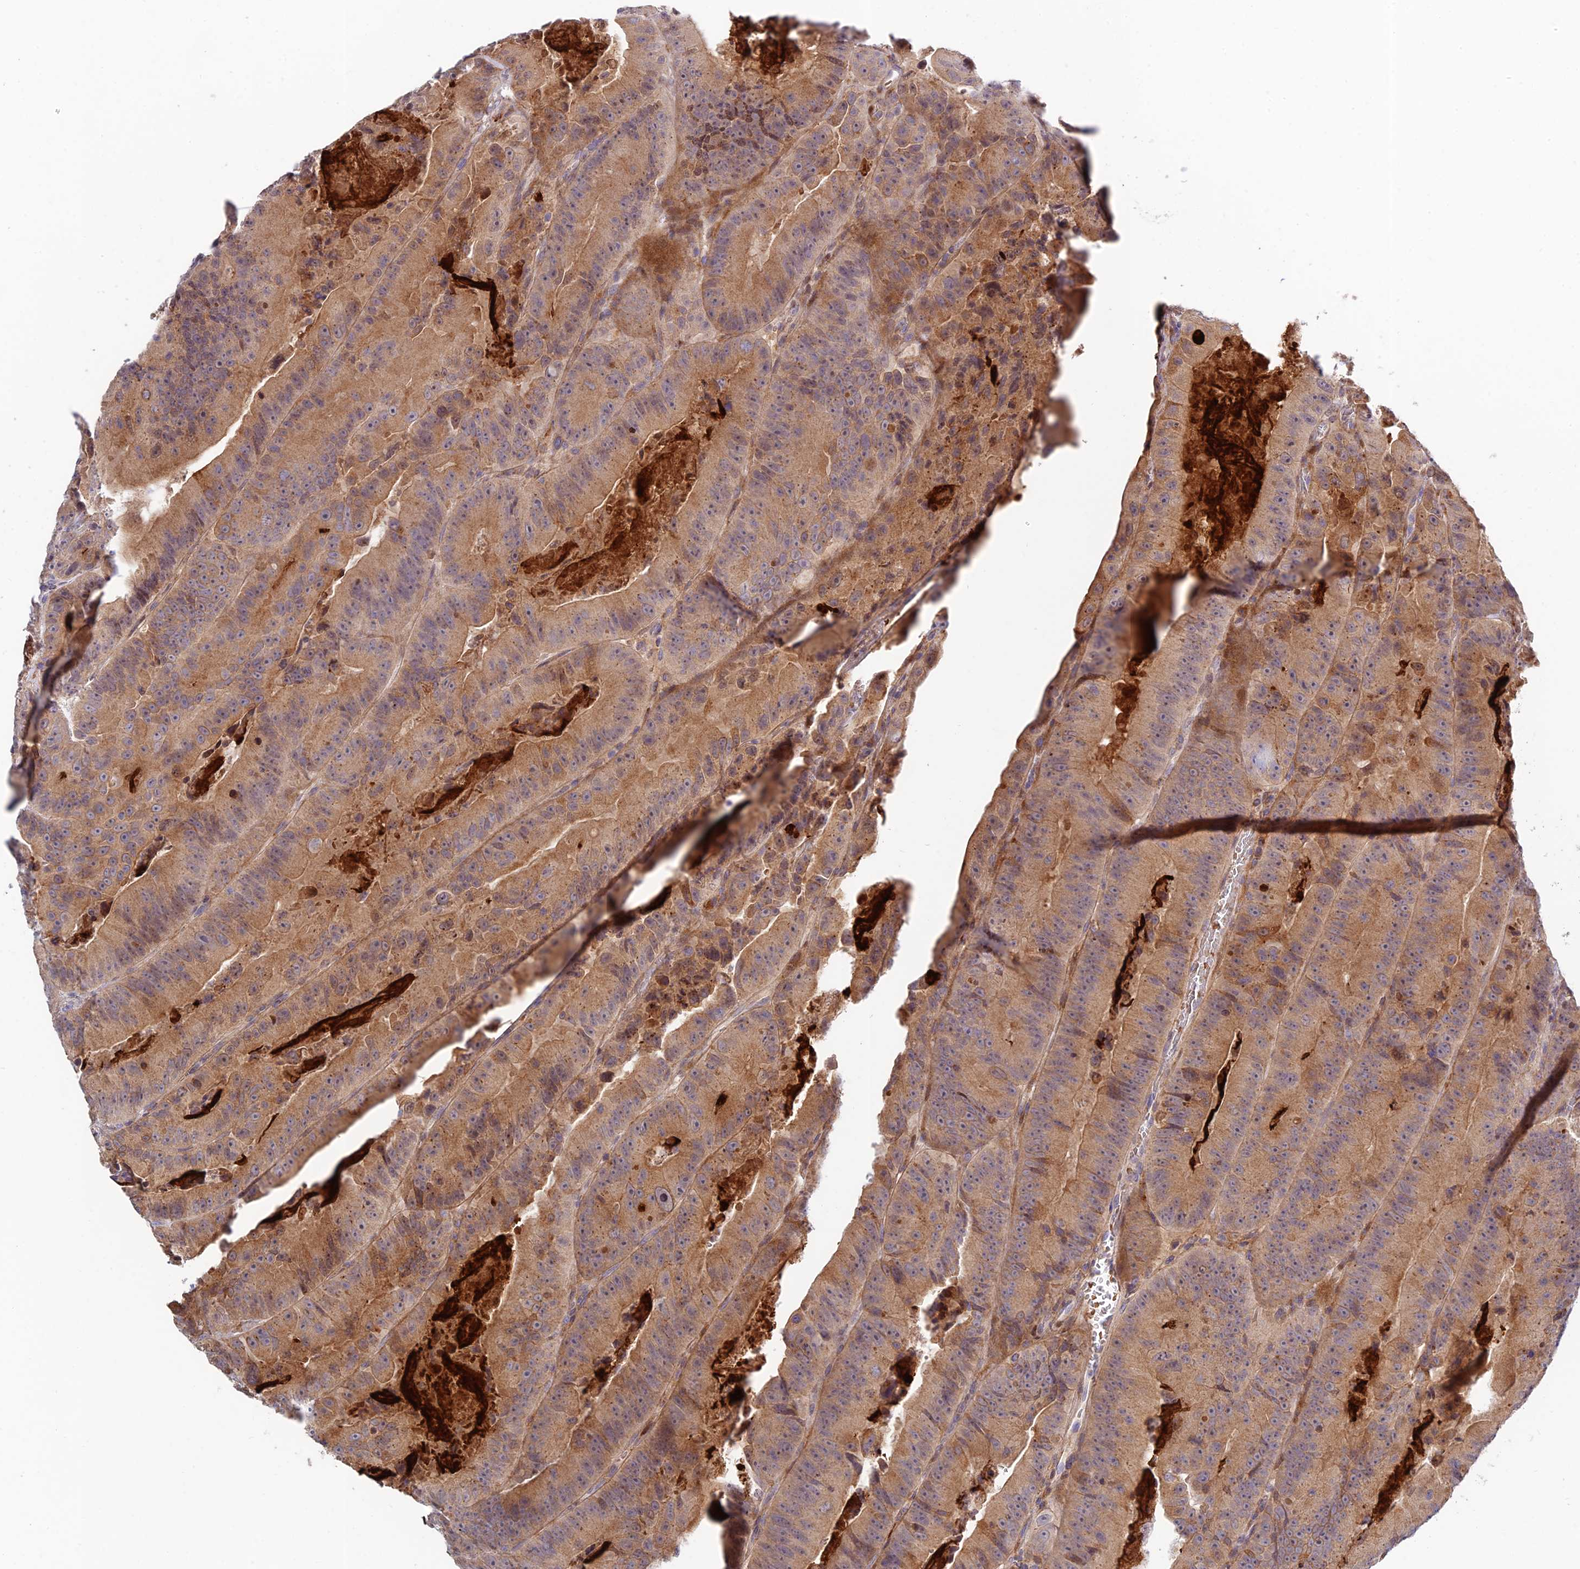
{"staining": {"intensity": "moderate", "quantity": ">75%", "location": "cytoplasmic/membranous"}, "tissue": "colorectal cancer", "cell_type": "Tumor cells", "image_type": "cancer", "snomed": [{"axis": "morphology", "description": "Adenocarcinoma, NOS"}, {"axis": "topography", "description": "Colon"}], "caption": "Immunohistochemical staining of colorectal adenocarcinoma shows medium levels of moderate cytoplasmic/membranous protein positivity in about >75% of tumor cells.", "gene": "FUOM", "patient": {"sex": "female", "age": 86}}